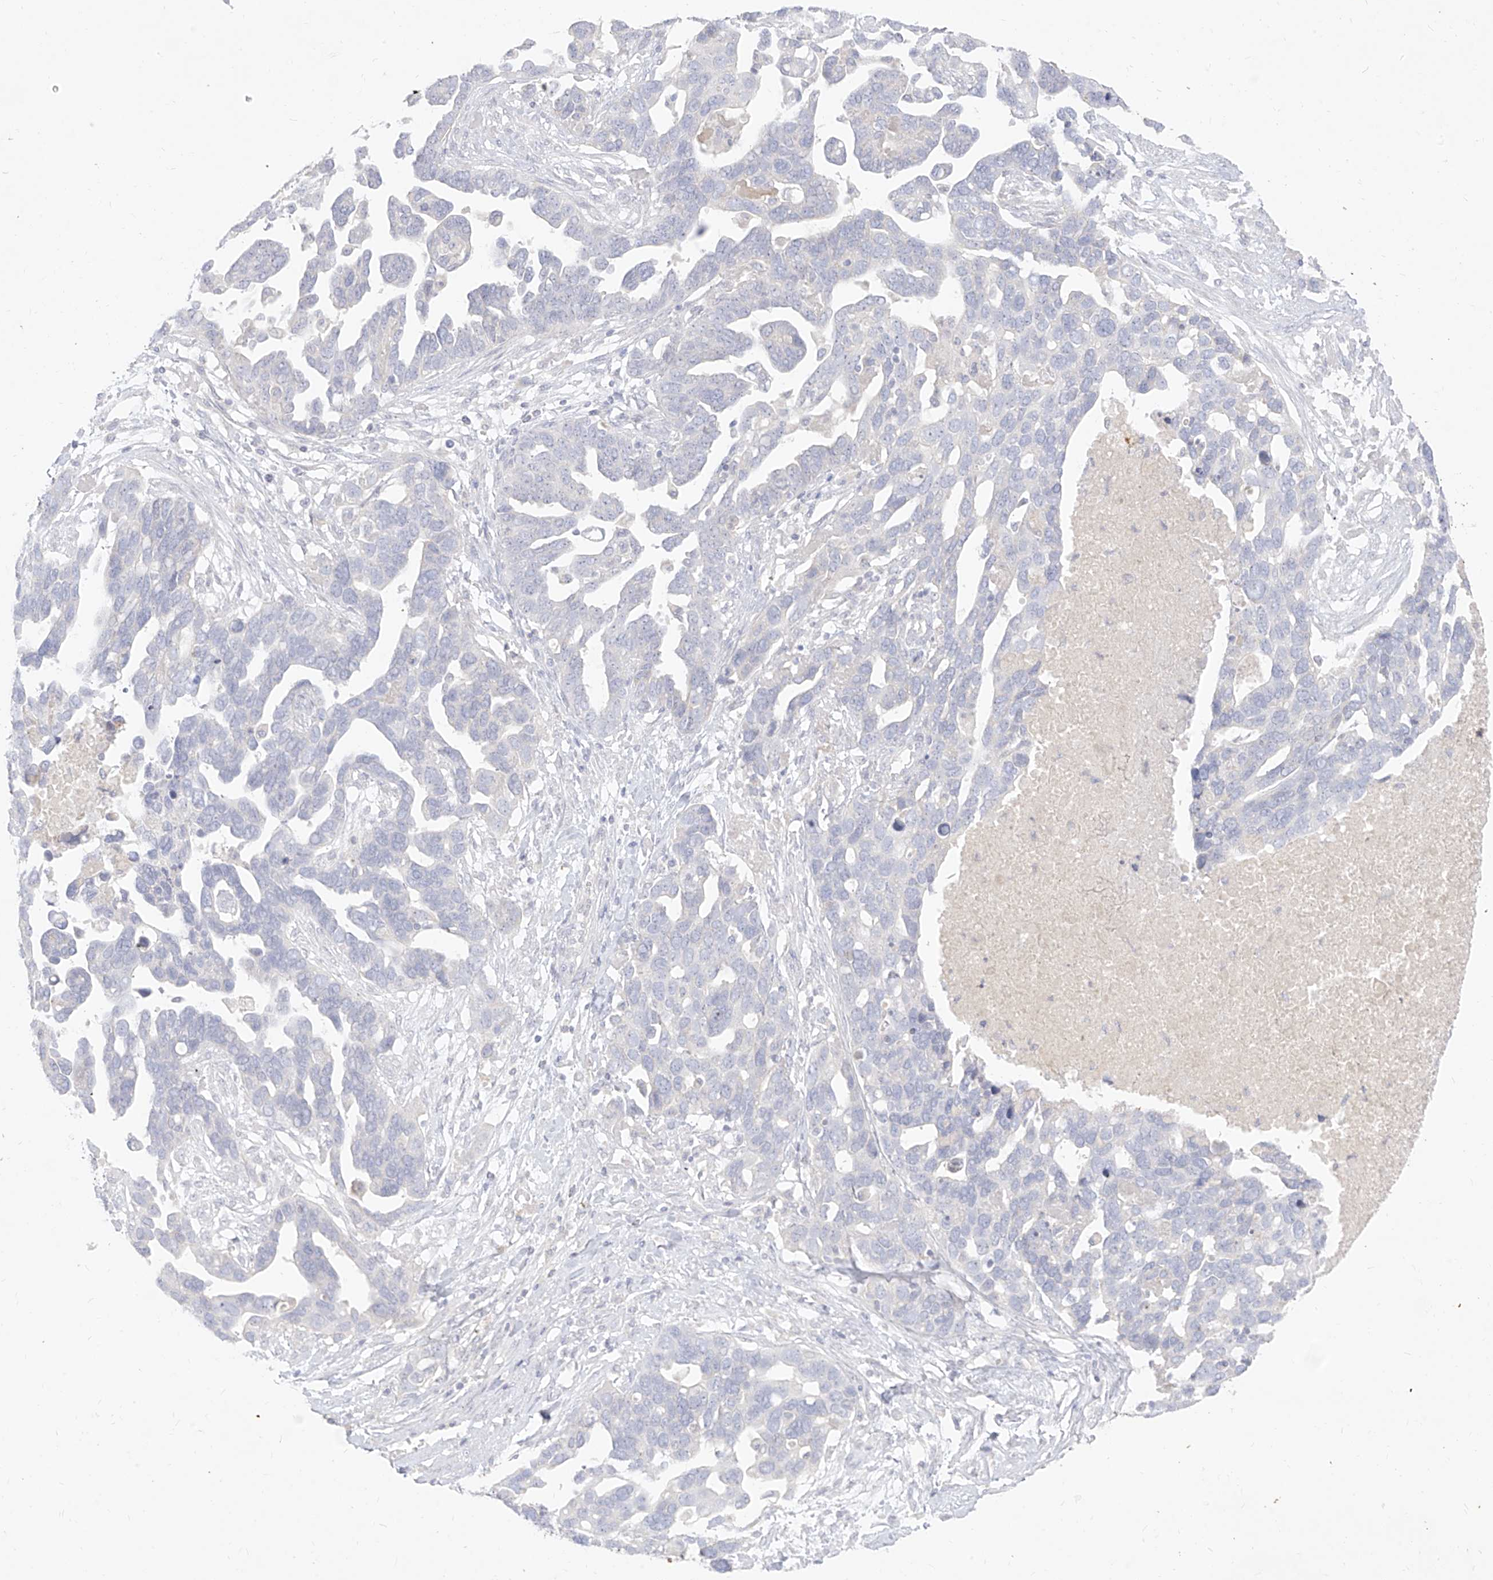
{"staining": {"intensity": "negative", "quantity": "none", "location": "none"}, "tissue": "ovarian cancer", "cell_type": "Tumor cells", "image_type": "cancer", "snomed": [{"axis": "morphology", "description": "Cystadenocarcinoma, serous, NOS"}, {"axis": "topography", "description": "Ovary"}], "caption": "High magnification brightfield microscopy of ovarian serous cystadenocarcinoma stained with DAB (brown) and counterstained with hematoxylin (blue): tumor cells show no significant positivity.", "gene": "ARHGEF40", "patient": {"sex": "female", "age": 54}}